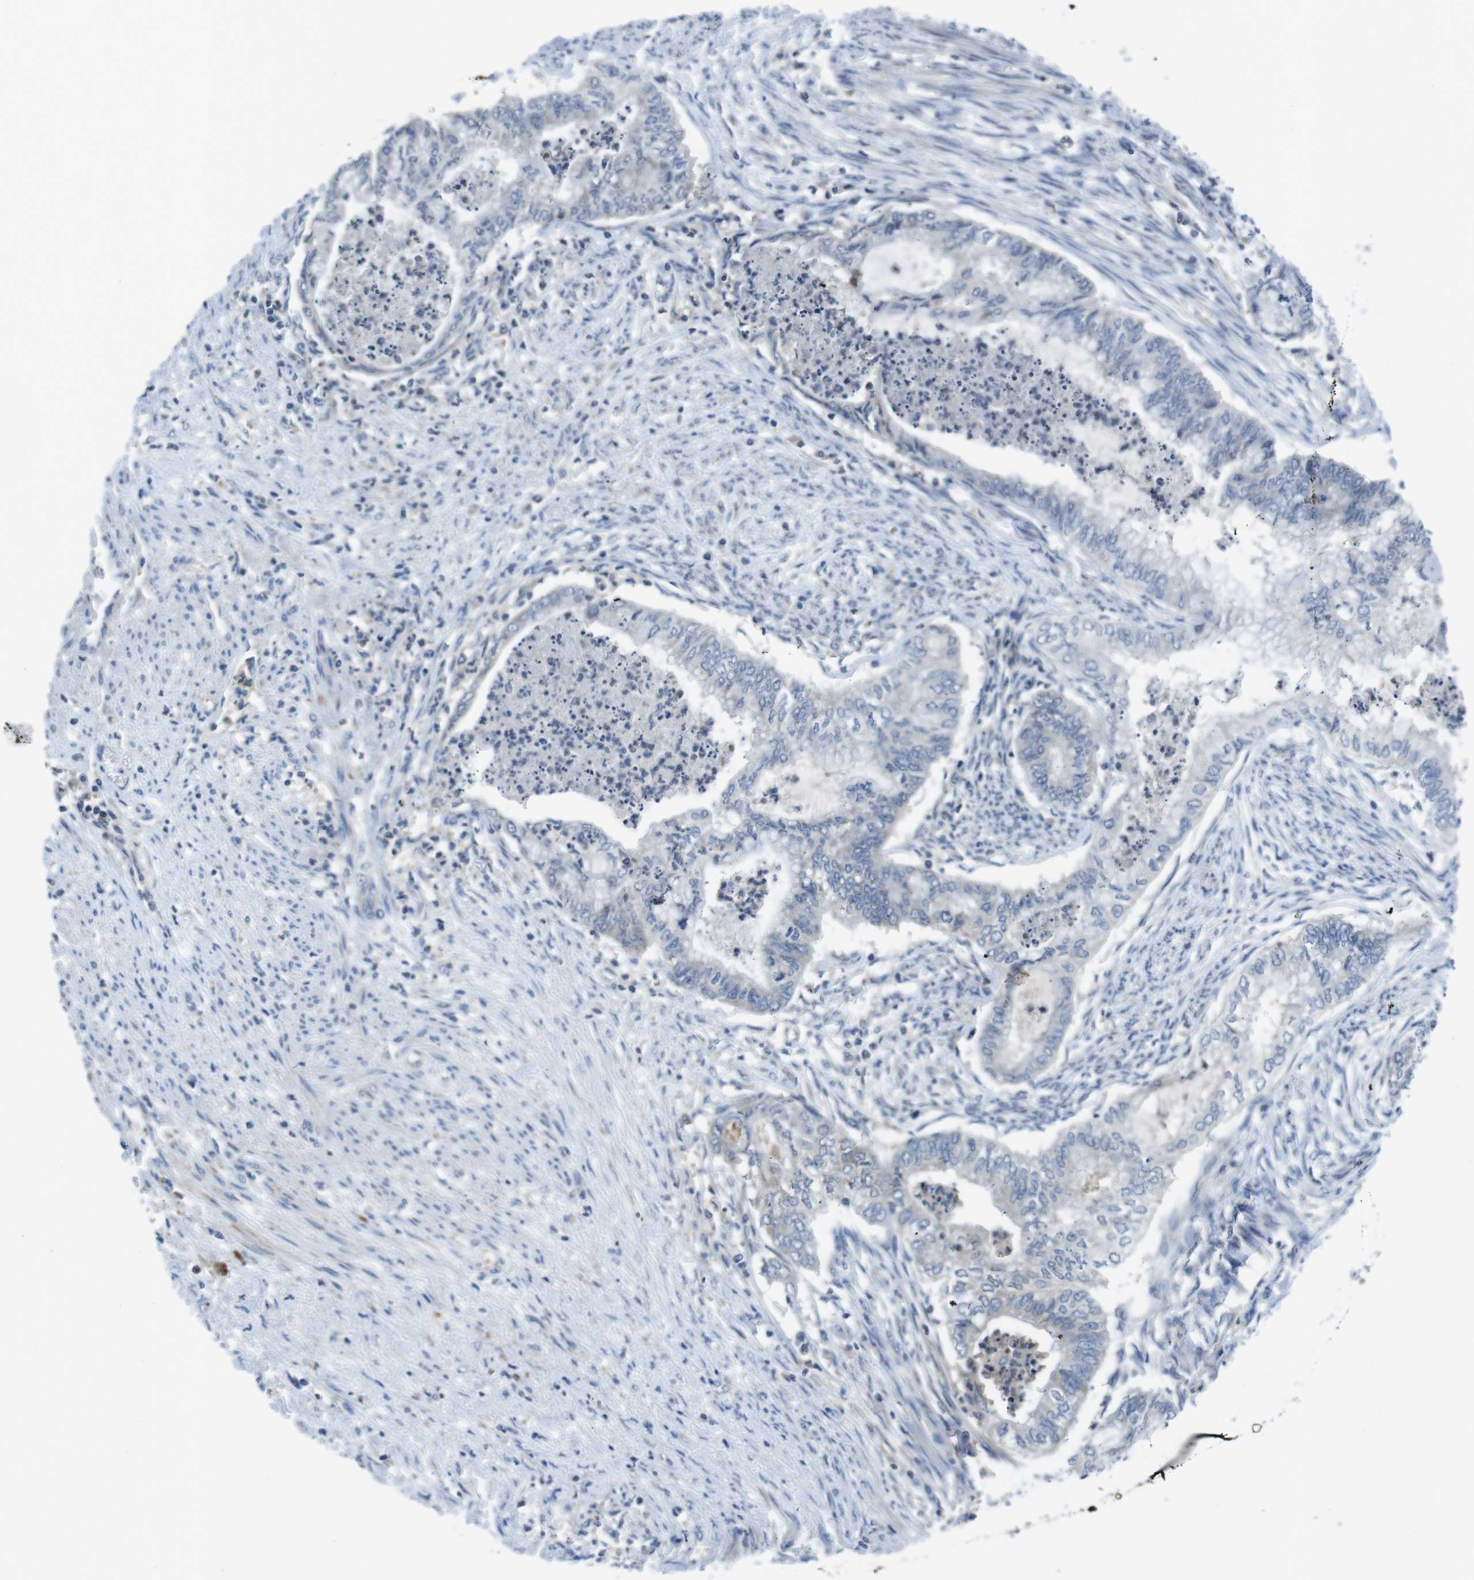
{"staining": {"intensity": "negative", "quantity": "none", "location": "none"}, "tissue": "endometrial cancer", "cell_type": "Tumor cells", "image_type": "cancer", "snomed": [{"axis": "morphology", "description": "Necrosis, NOS"}, {"axis": "morphology", "description": "Adenocarcinoma, NOS"}, {"axis": "topography", "description": "Endometrium"}], "caption": "IHC micrograph of endometrial cancer (adenocarcinoma) stained for a protein (brown), which reveals no expression in tumor cells.", "gene": "PIK3CD", "patient": {"sex": "female", "age": 79}}